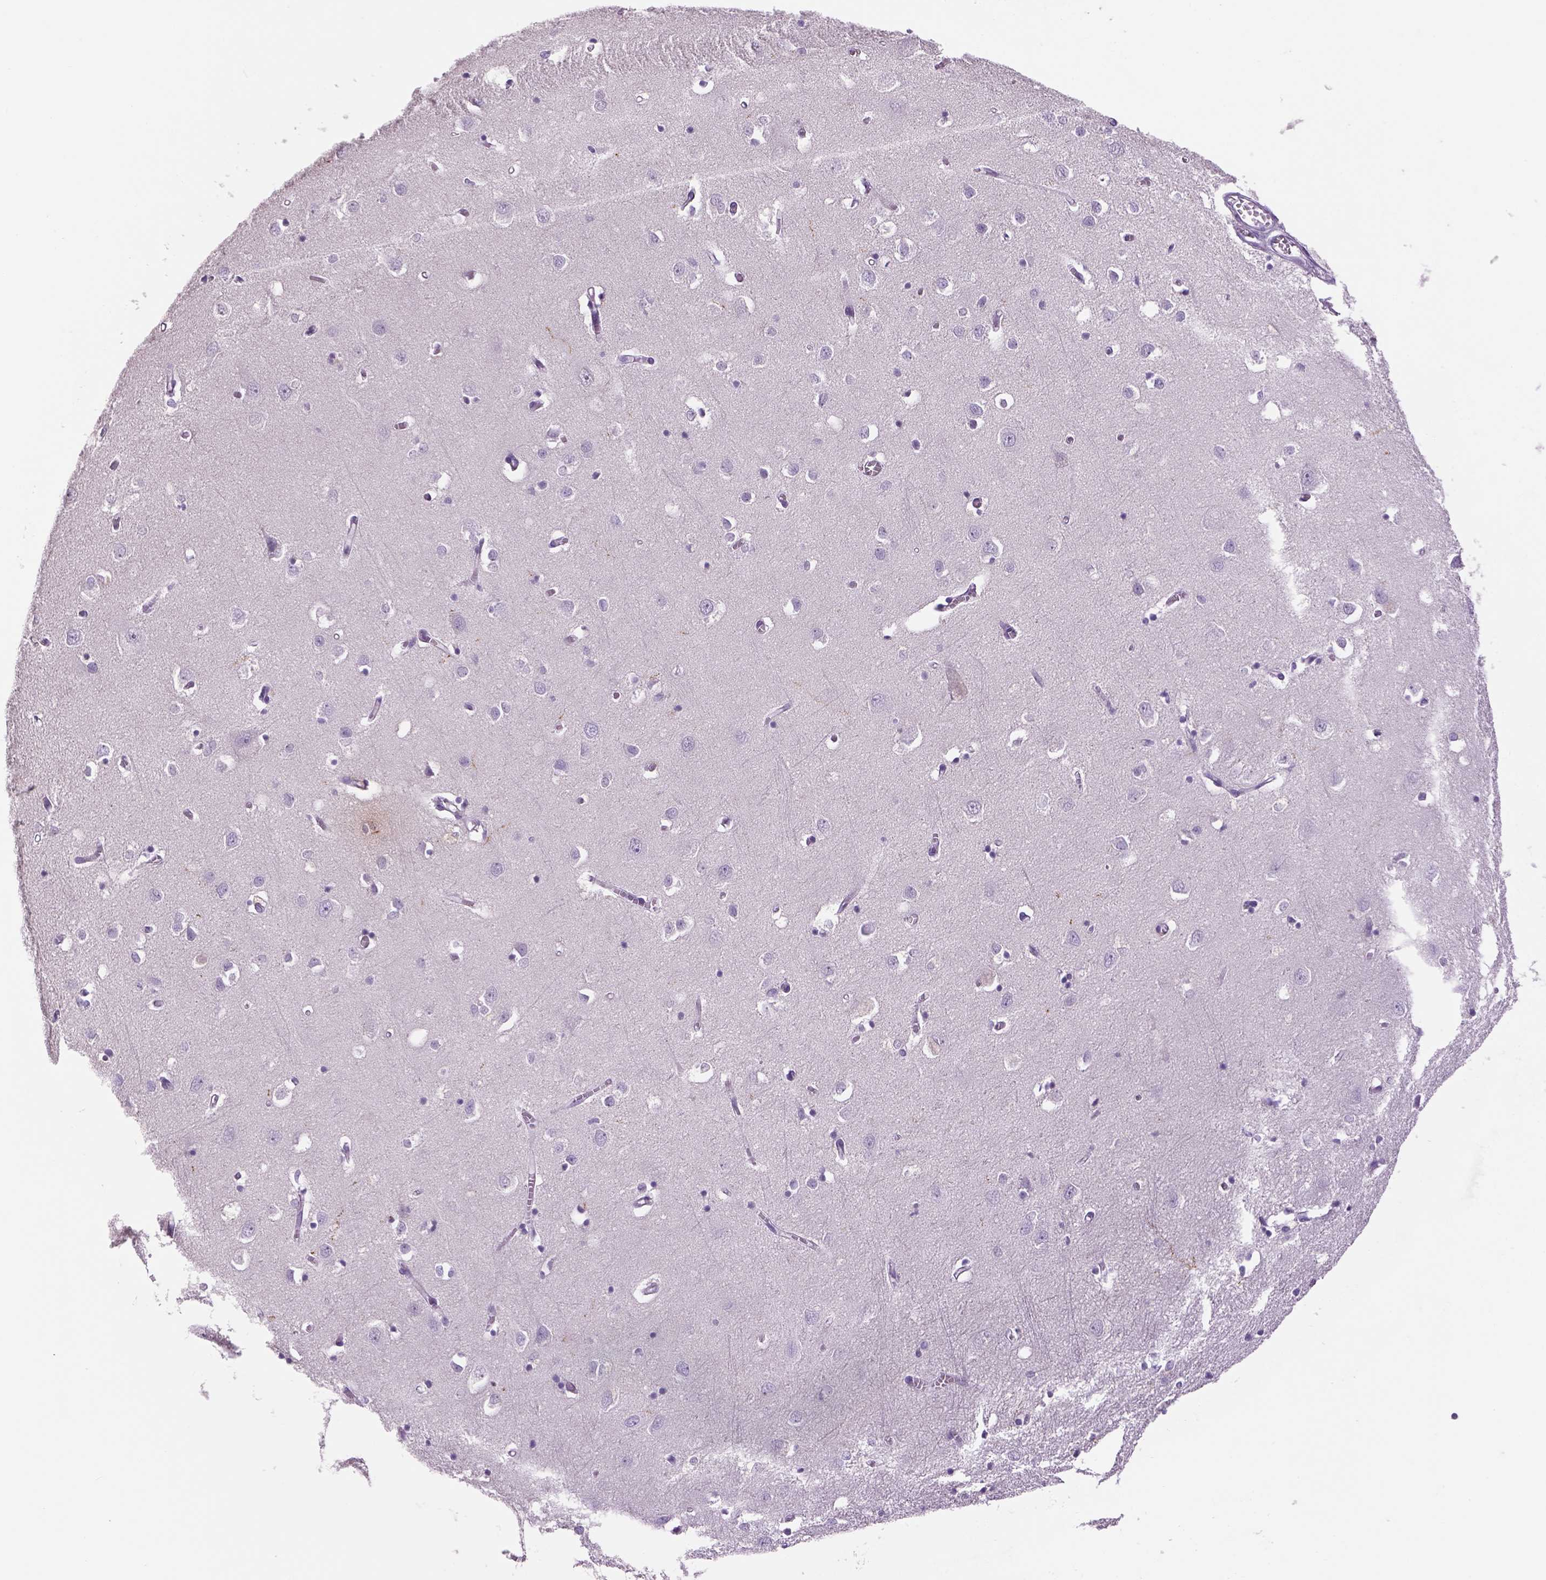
{"staining": {"intensity": "negative", "quantity": "none", "location": "none"}, "tissue": "cerebral cortex", "cell_type": "Endothelial cells", "image_type": "normal", "snomed": [{"axis": "morphology", "description": "Normal tissue, NOS"}, {"axis": "topography", "description": "Cerebral cortex"}], "caption": "DAB immunohistochemical staining of normal cerebral cortex reveals no significant staining in endothelial cells. (DAB immunohistochemistry (IHC) with hematoxylin counter stain).", "gene": "DBH", "patient": {"sex": "male", "age": 70}}